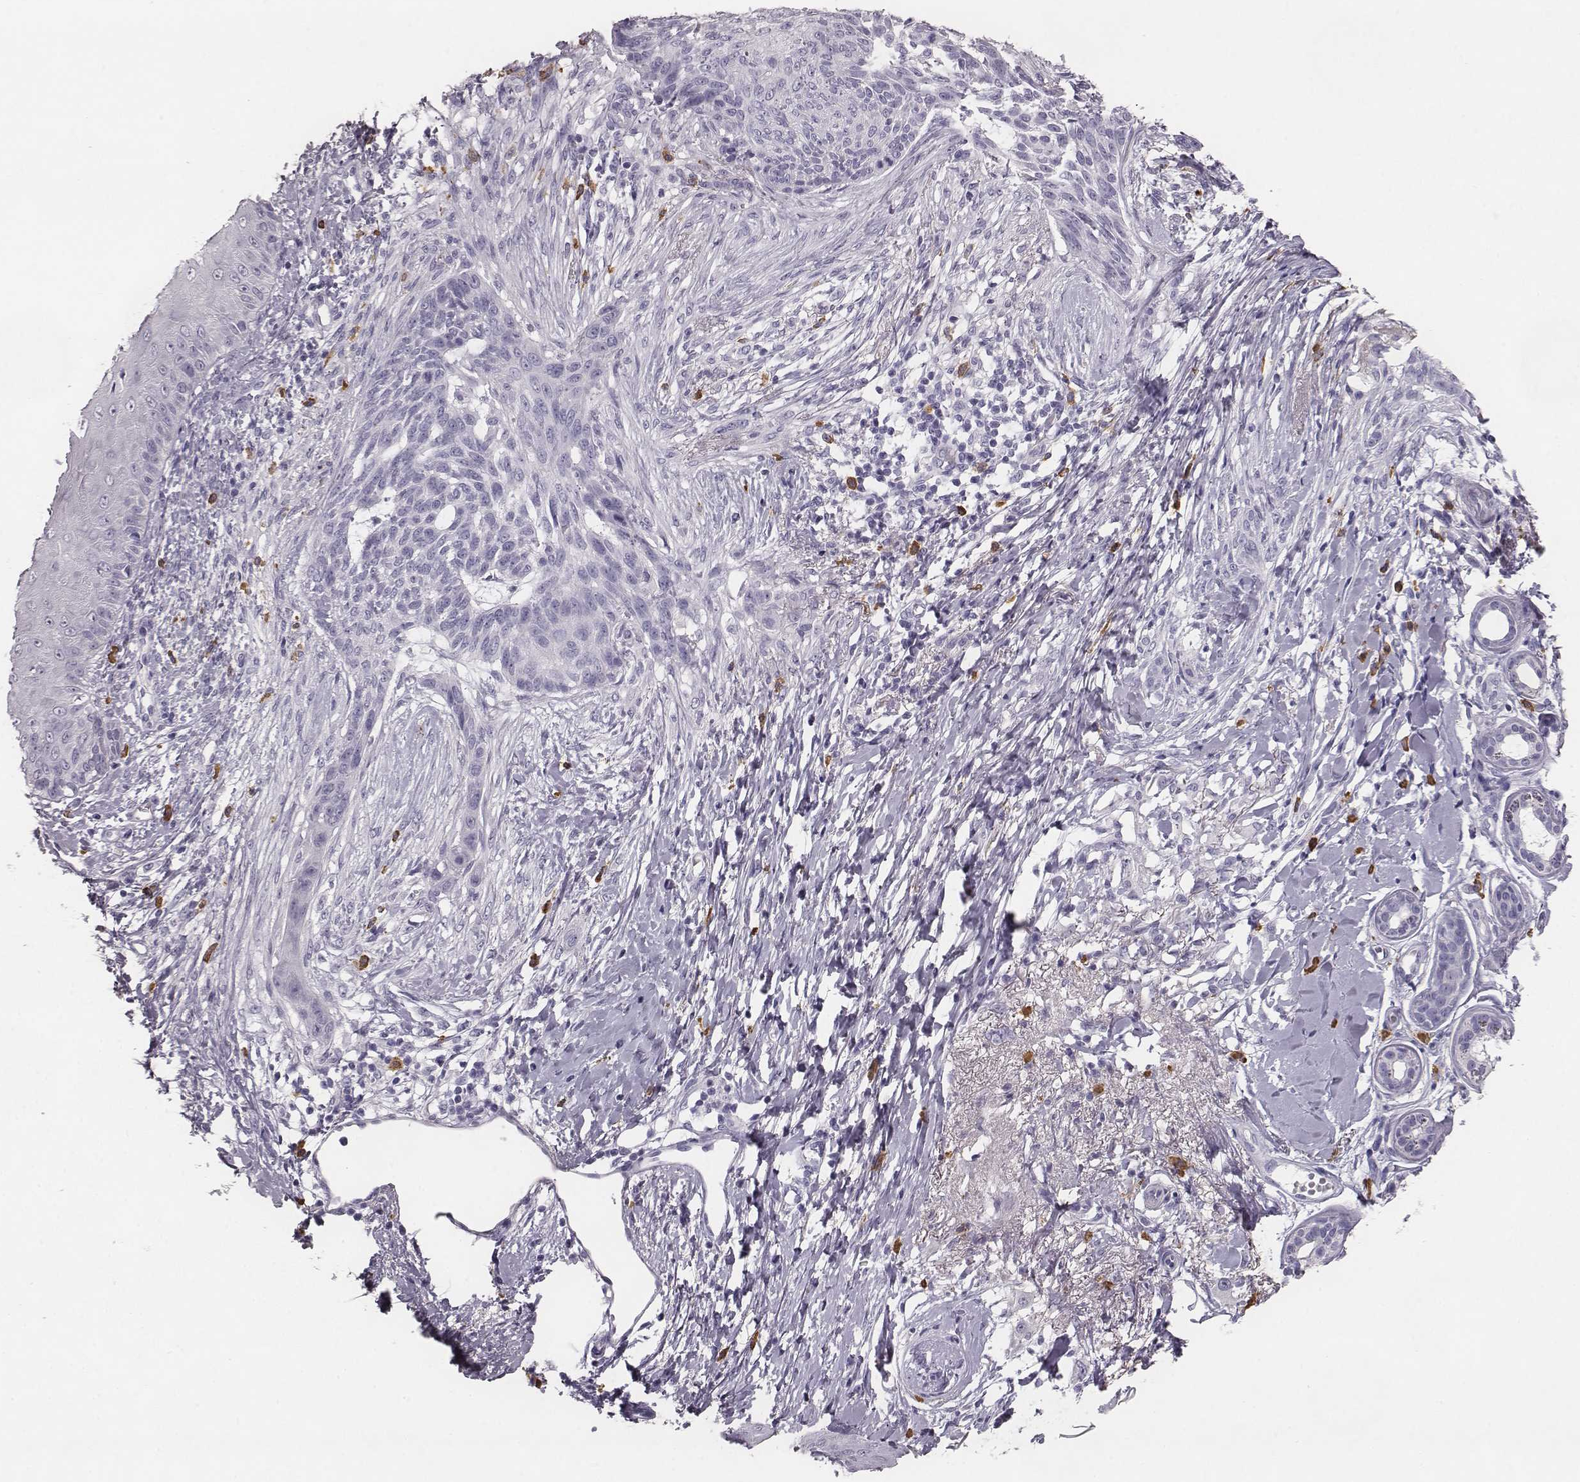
{"staining": {"intensity": "negative", "quantity": "none", "location": "none"}, "tissue": "skin cancer", "cell_type": "Tumor cells", "image_type": "cancer", "snomed": [{"axis": "morphology", "description": "Normal tissue, NOS"}, {"axis": "morphology", "description": "Basal cell carcinoma"}, {"axis": "topography", "description": "Skin"}], "caption": "Tumor cells show no significant protein positivity in skin basal cell carcinoma.", "gene": "NPTXR", "patient": {"sex": "male", "age": 84}}